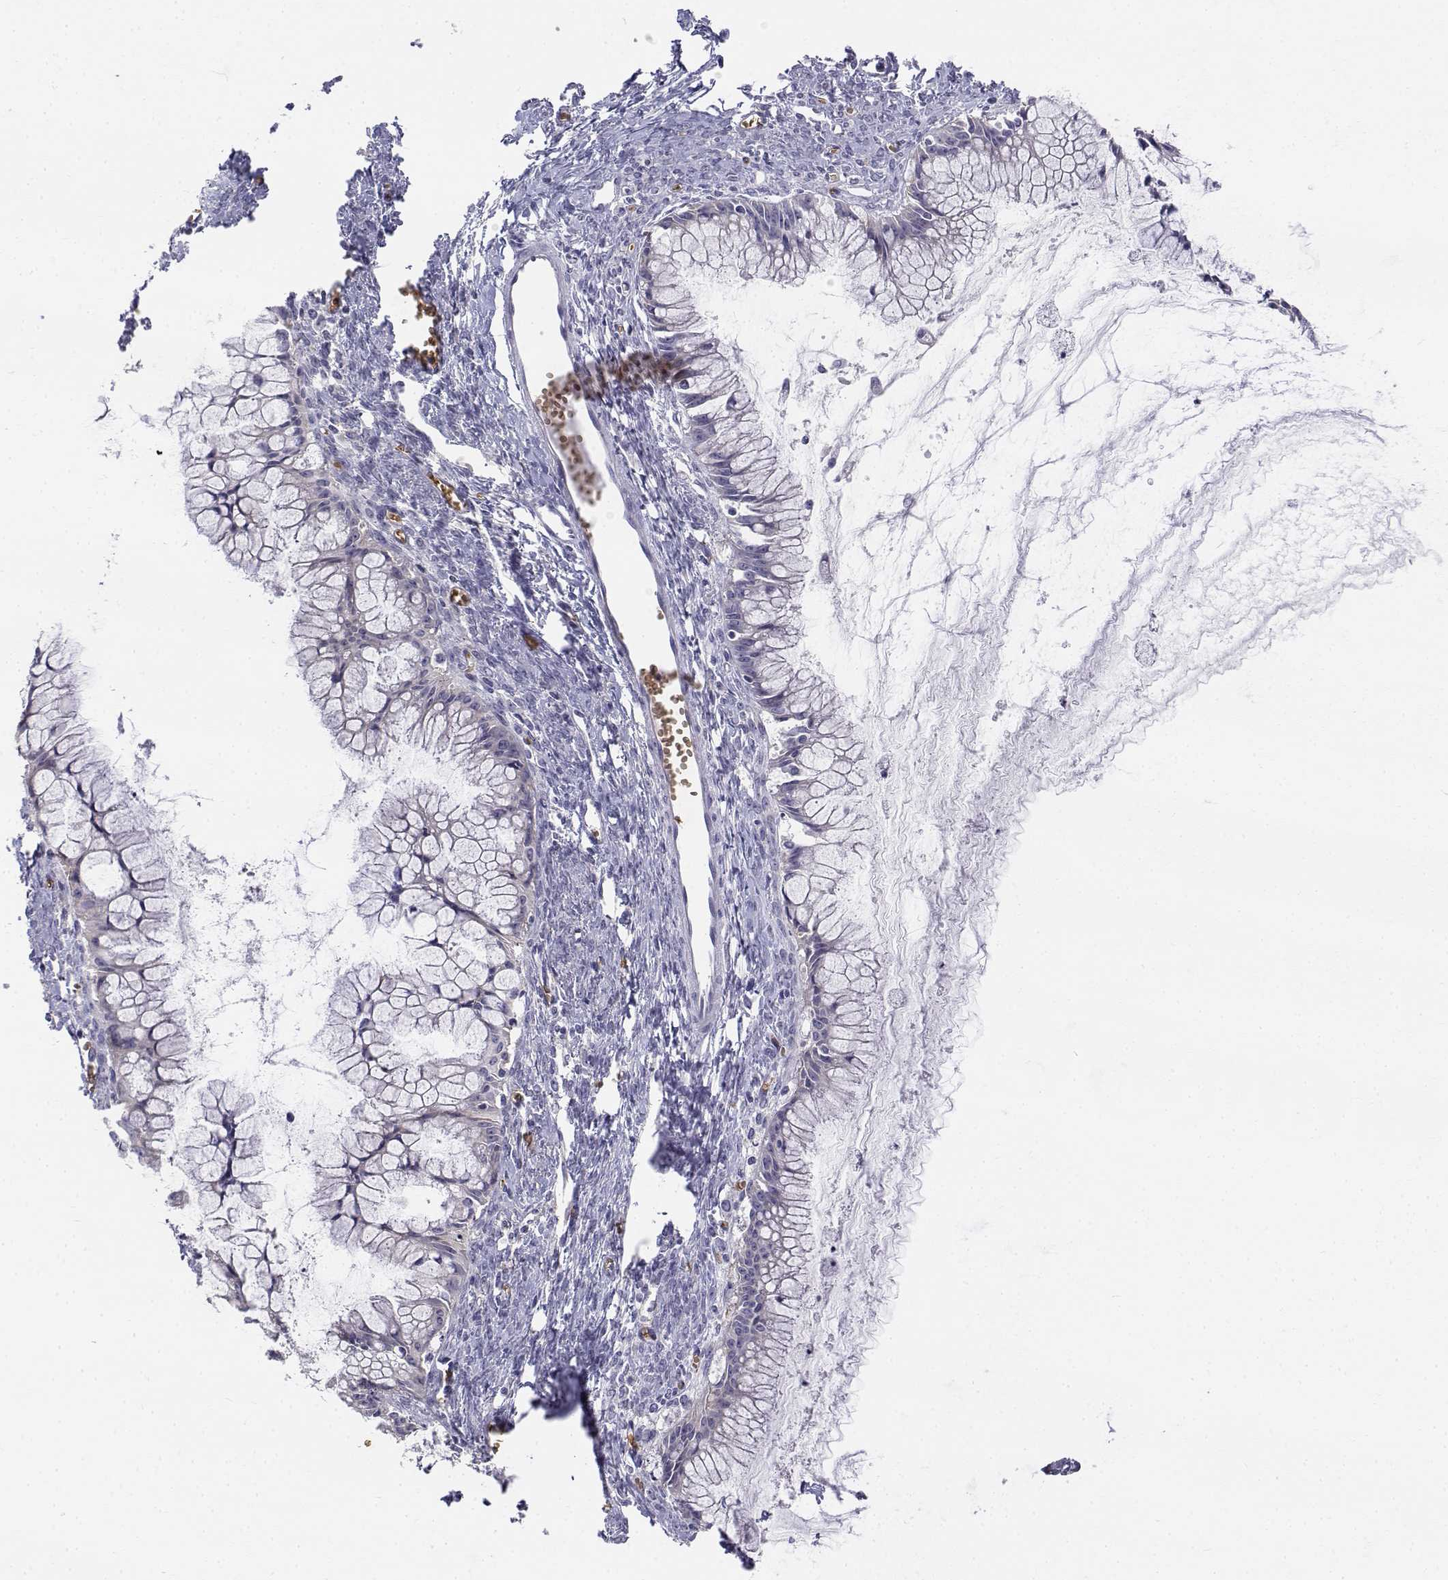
{"staining": {"intensity": "negative", "quantity": "none", "location": "none"}, "tissue": "ovarian cancer", "cell_type": "Tumor cells", "image_type": "cancer", "snomed": [{"axis": "morphology", "description": "Cystadenocarcinoma, mucinous, NOS"}, {"axis": "topography", "description": "Ovary"}], "caption": "A micrograph of human ovarian mucinous cystadenocarcinoma is negative for staining in tumor cells.", "gene": "CADM1", "patient": {"sex": "female", "age": 41}}